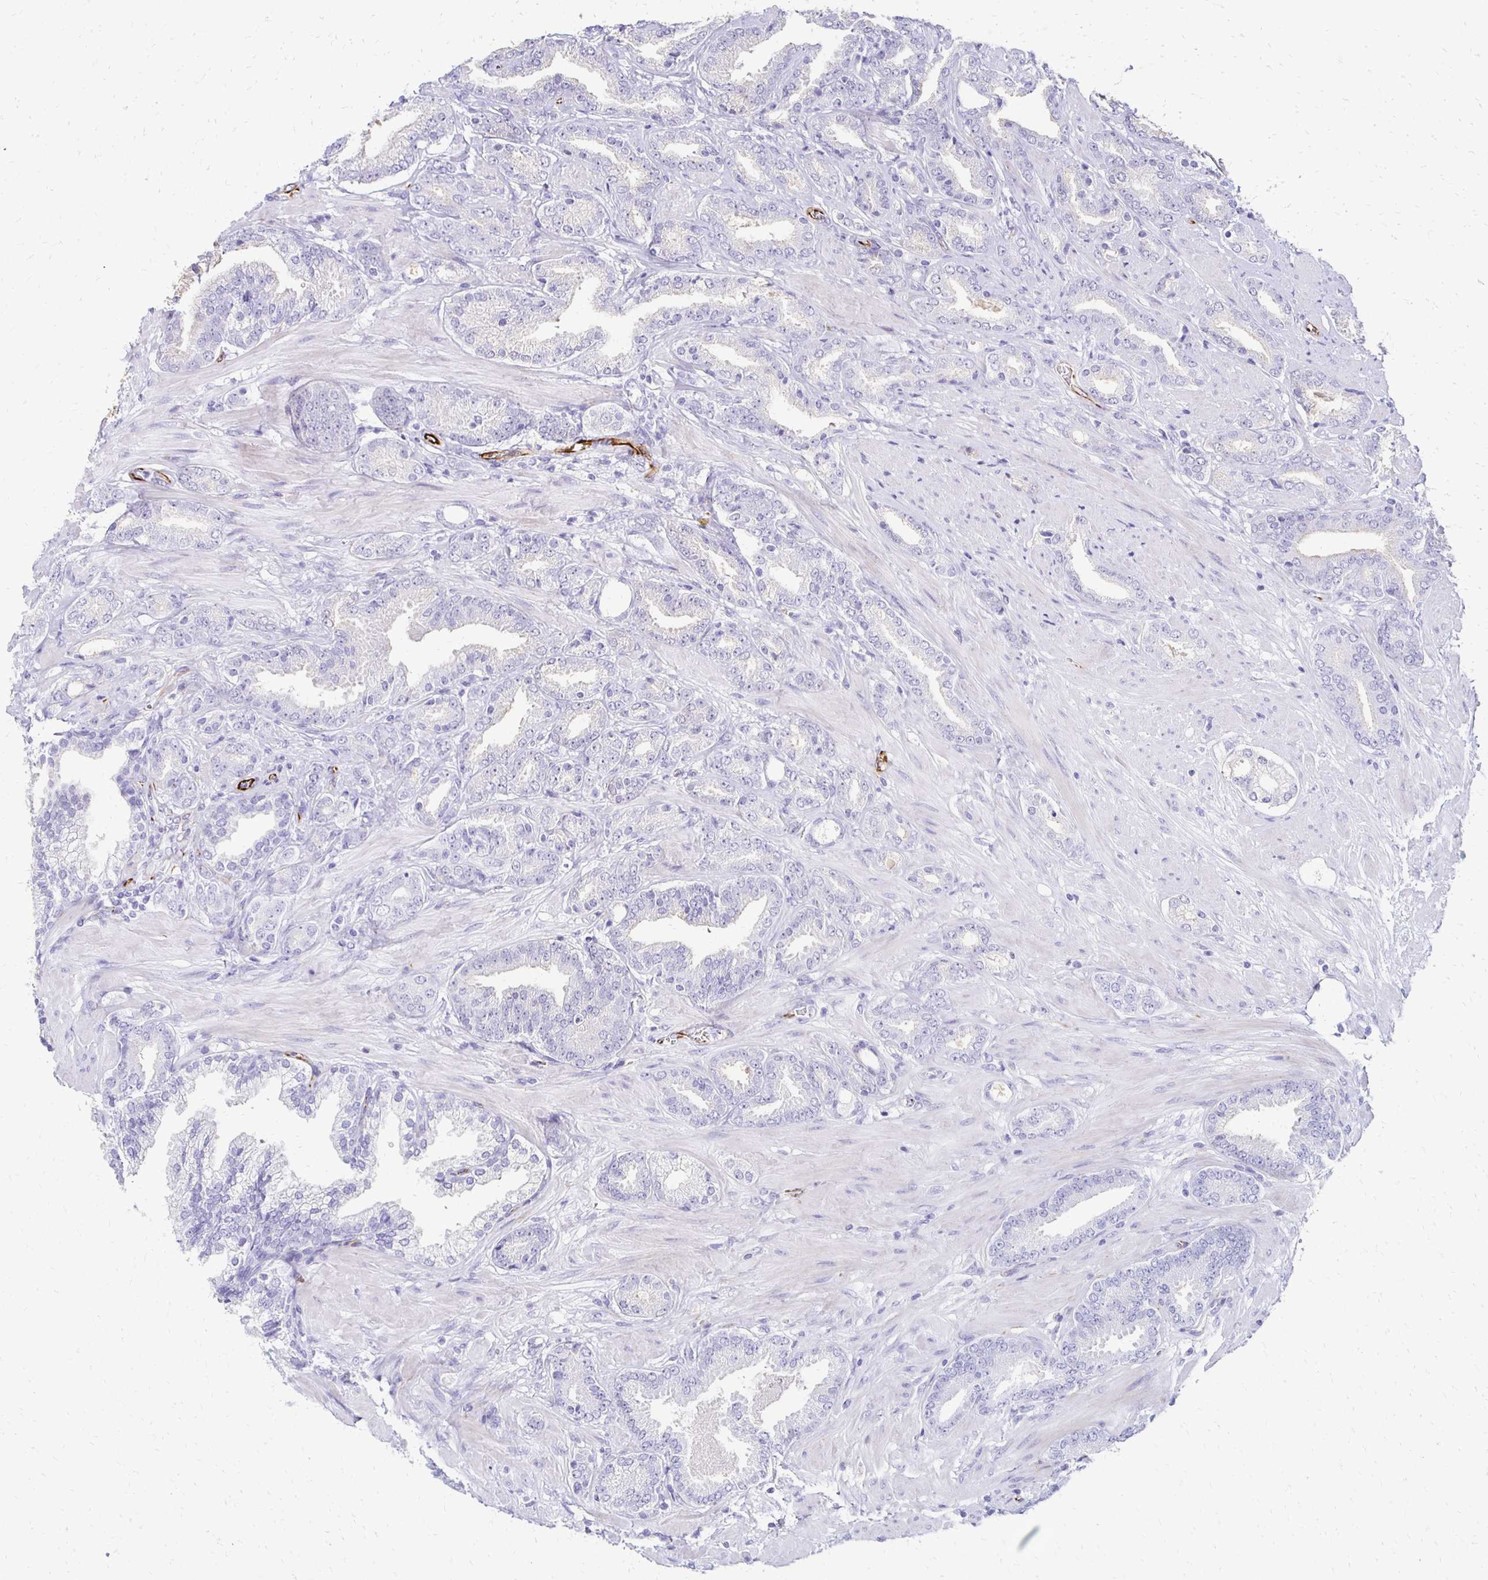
{"staining": {"intensity": "negative", "quantity": "none", "location": "none"}, "tissue": "prostate cancer", "cell_type": "Tumor cells", "image_type": "cancer", "snomed": [{"axis": "morphology", "description": "Adenocarcinoma, High grade"}, {"axis": "topography", "description": "Prostate"}], "caption": "There is no significant positivity in tumor cells of prostate high-grade adenocarcinoma. The staining was performed using DAB to visualize the protein expression in brown, while the nuclei were stained in blue with hematoxylin (Magnification: 20x).", "gene": "TMEM54", "patient": {"sex": "male", "age": 56}}